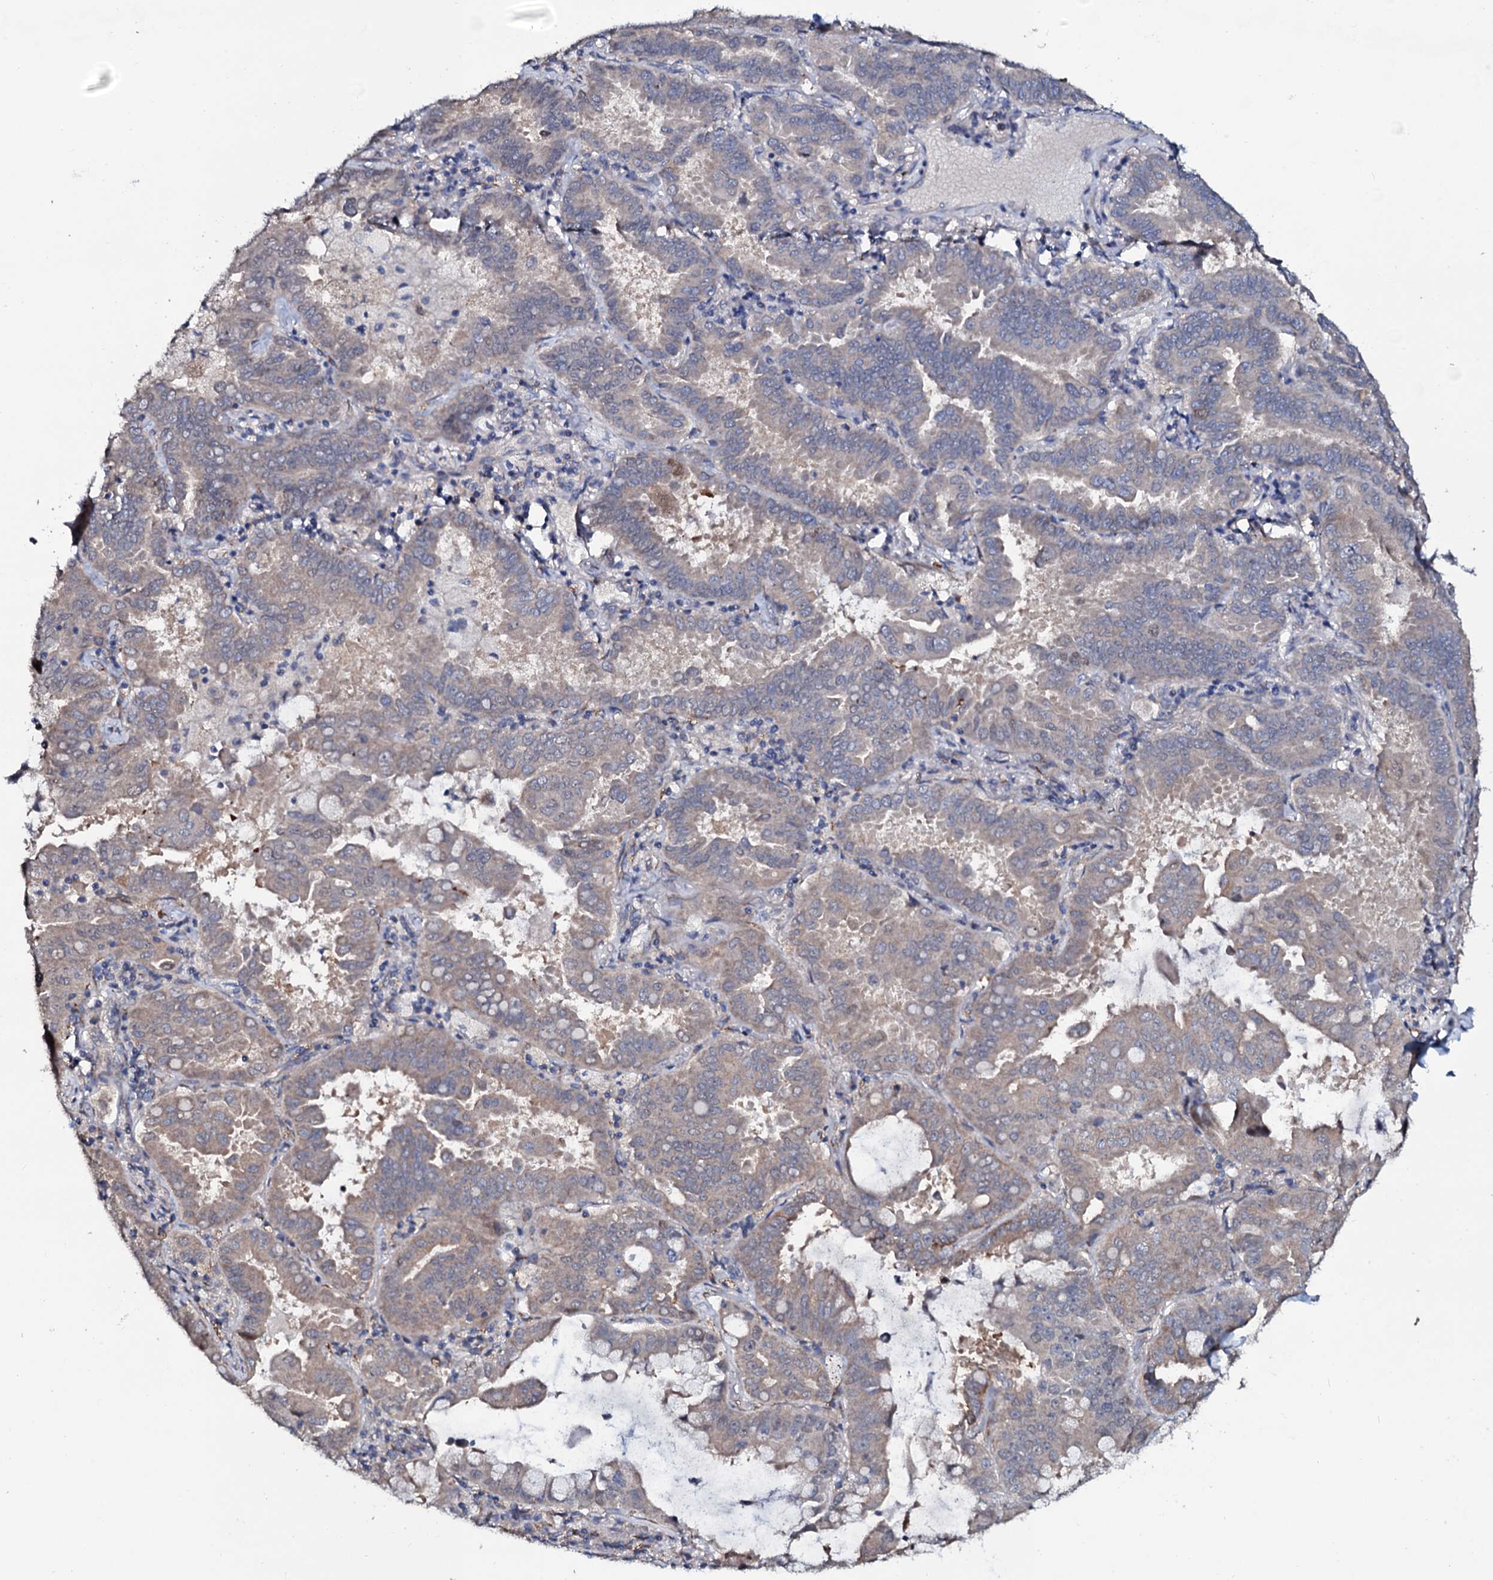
{"staining": {"intensity": "weak", "quantity": "25%-75%", "location": "cytoplasmic/membranous"}, "tissue": "lung cancer", "cell_type": "Tumor cells", "image_type": "cancer", "snomed": [{"axis": "morphology", "description": "Adenocarcinoma, NOS"}, {"axis": "topography", "description": "Lung"}], "caption": "Human lung adenocarcinoma stained with a brown dye displays weak cytoplasmic/membranous positive staining in about 25%-75% of tumor cells.", "gene": "PPP1R3D", "patient": {"sex": "male", "age": 64}}